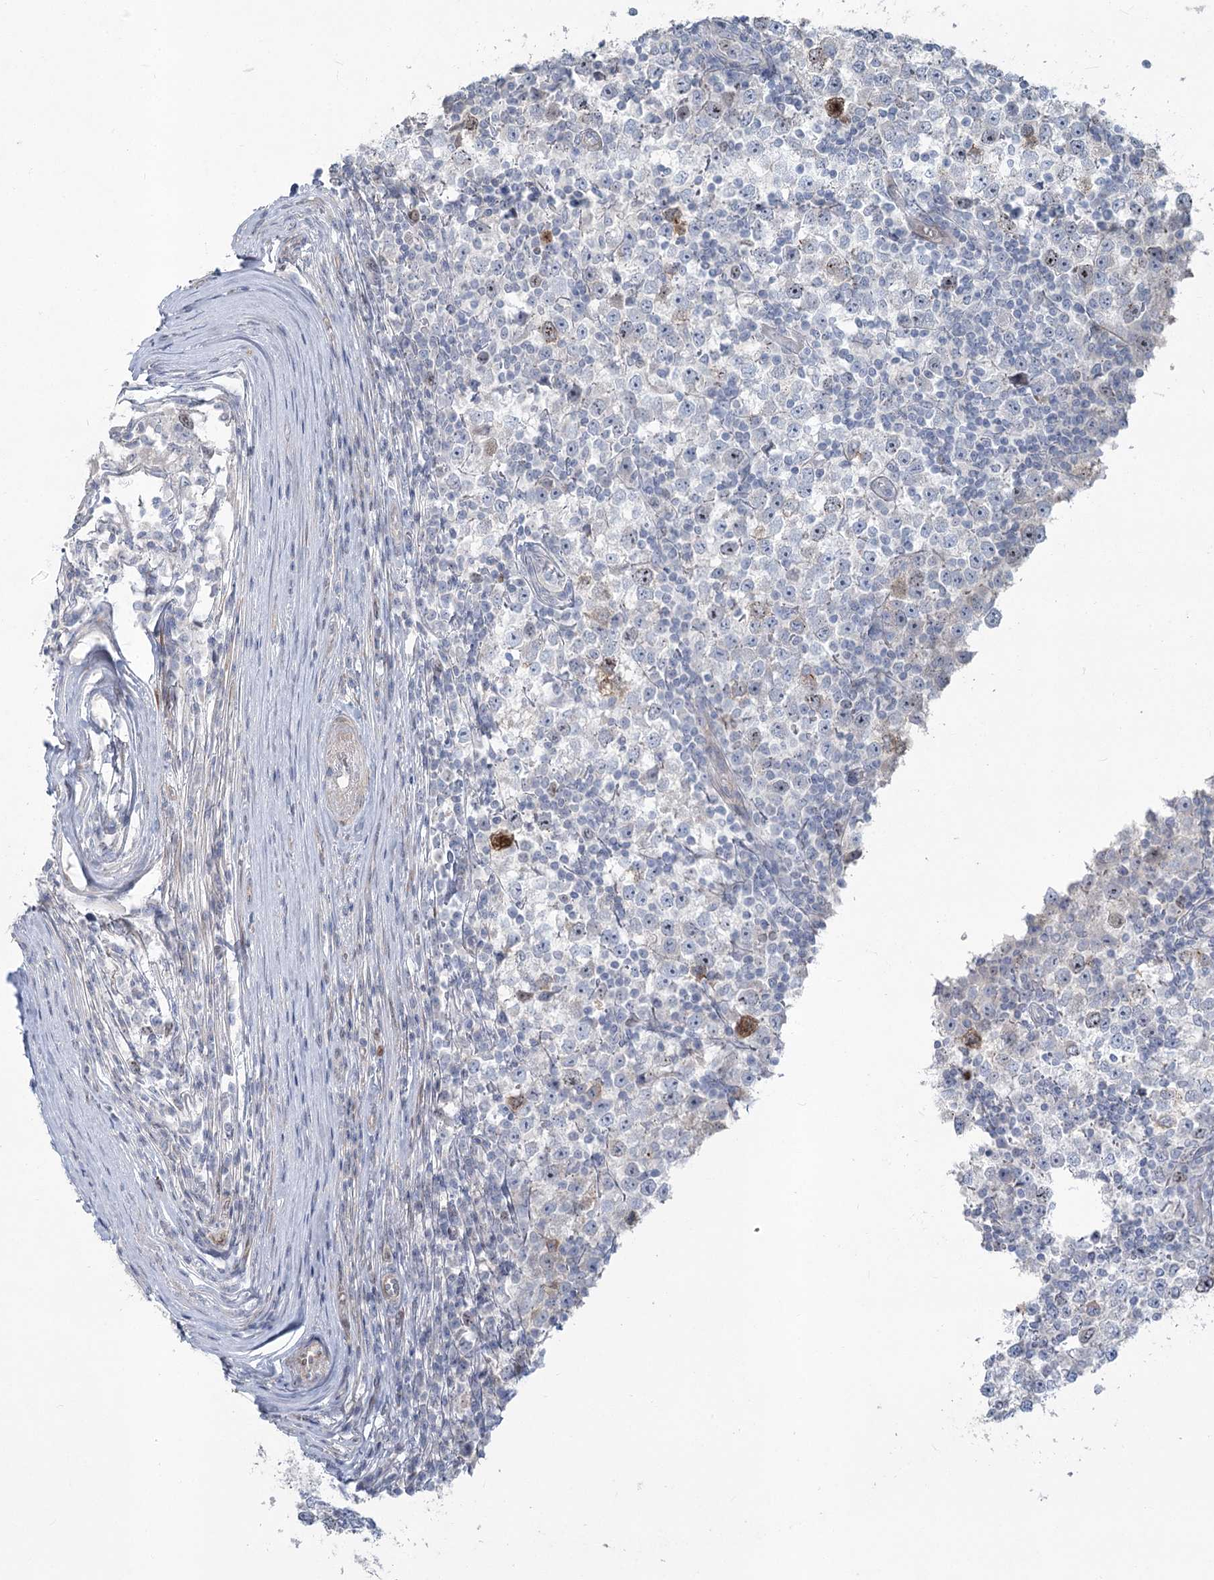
{"staining": {"intensity": "moderate", "quantity": "<25%", "location": "cytoplasmic/membranous"}, "tissue": "testis cancer", "cell_type": "Tumor cells", "image_type": "cancer", "snomed": [{"axis": "morphology", "description": "Seminoma, NOS"}, {"axis": "topography", "description": "Testis"}], "caption": "Protein expression analysis of testis cancer demonstrates moderate cytoplasmic/membranous staining in about <25% of tumor cells.", "gene": "ABITRAM", "patient": {"sex": "male", "age": 65}}